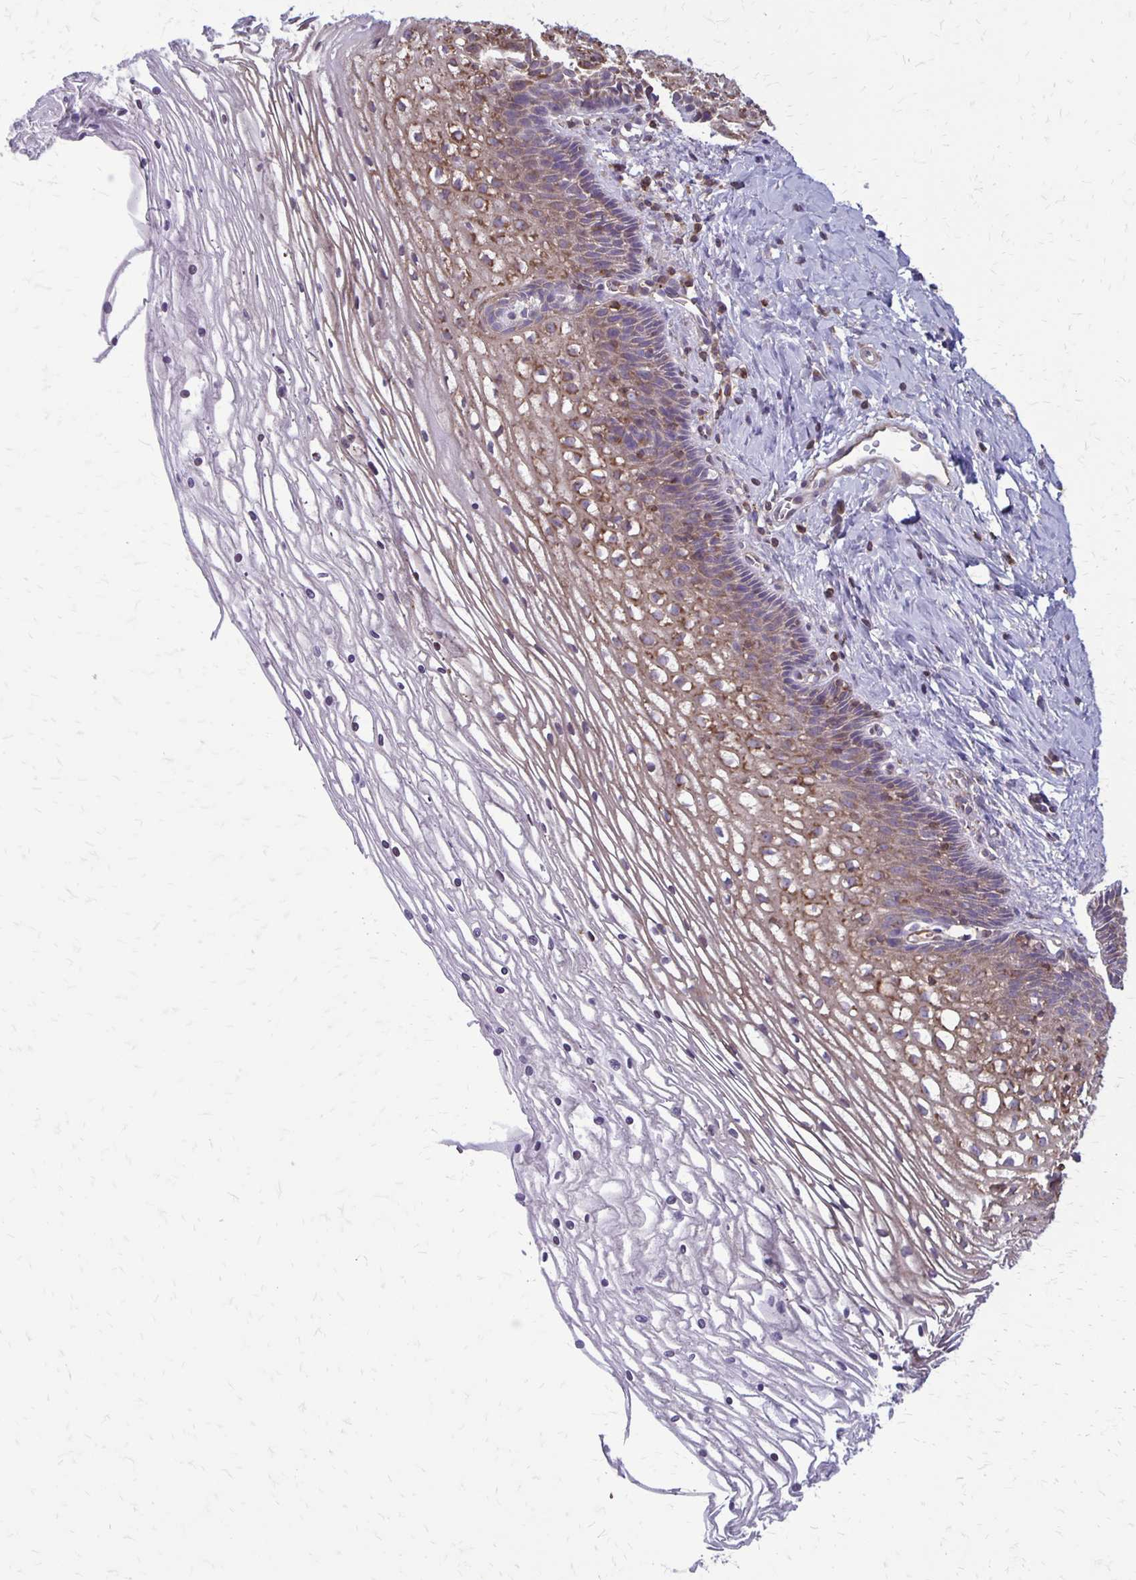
{"staining": {"intensity": "moderate", "quantity": "25%-75%", "location": "cytoplasmic/membranous"}, "tissue": "cervix", "cell_type": "Glandular cells", "image_type": "normal", "snomed": [{"axis": "morphology", "description": "Normal tissue, NOS"}, {"axis": "topography", "description": "Cervix"}], "caption": "Immunohistochemistry of normal cervix shows medium levels of moderate cytoplasmic/membranous expression in about 25%-75% of glandular cells. (DAB (3,3'-diaminobenzidine) IHC with brightfield microscopy, high magnification).", "gene": "SEPTIN5", "patient": {"sex": "female", "age": 36}}